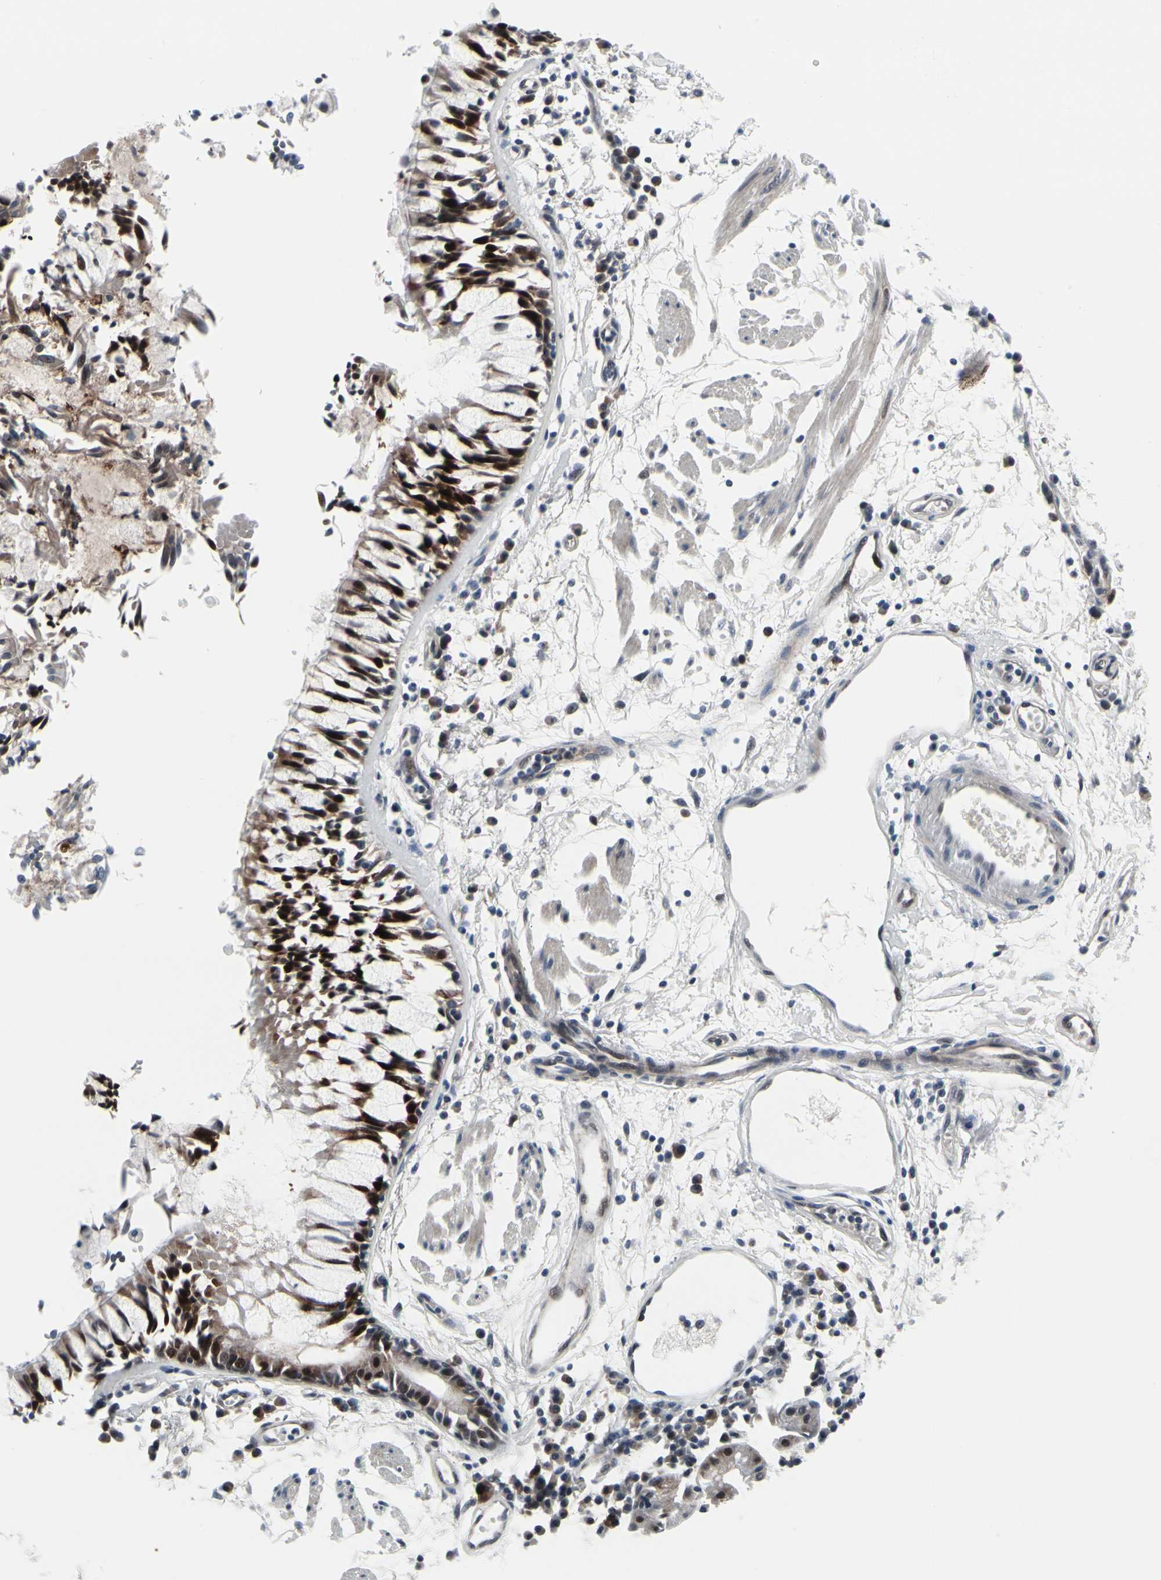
{"staining": {"intensity": "negative", "quantity": "none", "location": "none"}, "tissue": "adipose tissue", "cell_type": "Adipocytes", "image_type": "normal", "snomed": [{"axis": "morphology", "description": "Normal tissue, NOS"}, {"axis": "morphology", "description": "Adenocarcinoma, NOS"}, {"axis": "topography", "description": "Cartilage tissue"}, {"axis": "topography", "description": "Bronchus"}, {"axis": "topography", "description": "Lung"}], "caption": "This is a histopathology image of IHC staining of unremarkable adipose tissue, which shows no staining in adipocytes.", "gene": "TXN", "patient": {"sex": "female", "age": 67}}